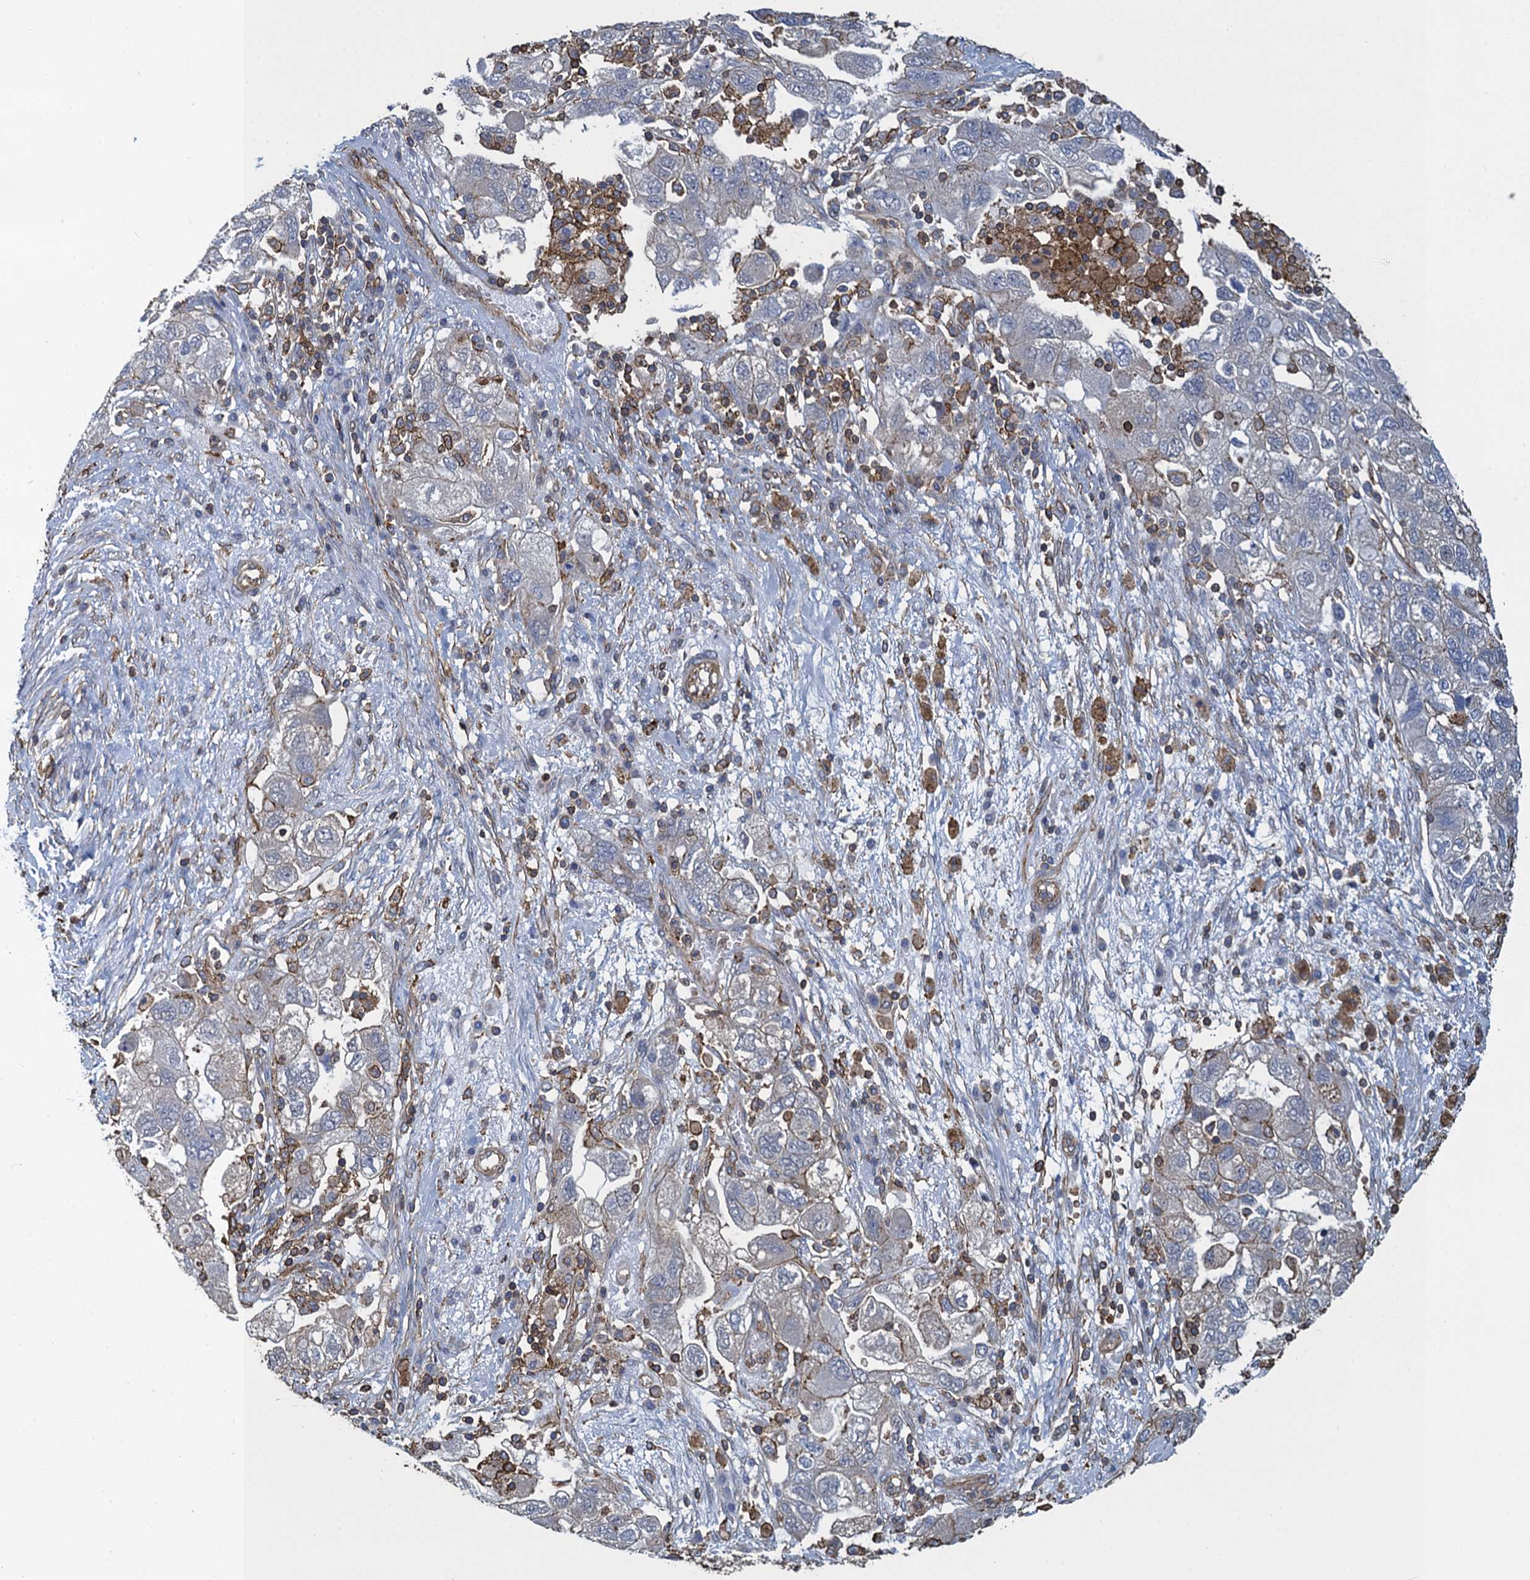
{"staining": {"intensity": "negative", "quantity": "none", "location": "none"}, "tissue": "ovarian cancer", "cell_type": "Tumor cells", "image_type": "cancer", "snomed": [{"axis": "morphology", "description": "Carcinoma, NOS"}, {"axis": "morphology", "description": "Cystadenocarcinoma, serous, NOS"}, {"axis": "topography", "description": "Ovary"}], "caption": "An immunohistochemistry (IHC) photomicrograph of ovarian serous cystadenocarcinoma is shown. There is no staining in tumor cells of ovarian serous cystadenocarcinoma.", "gene": "PROSER2", "patient": {"sex": "female", "age": 69}}